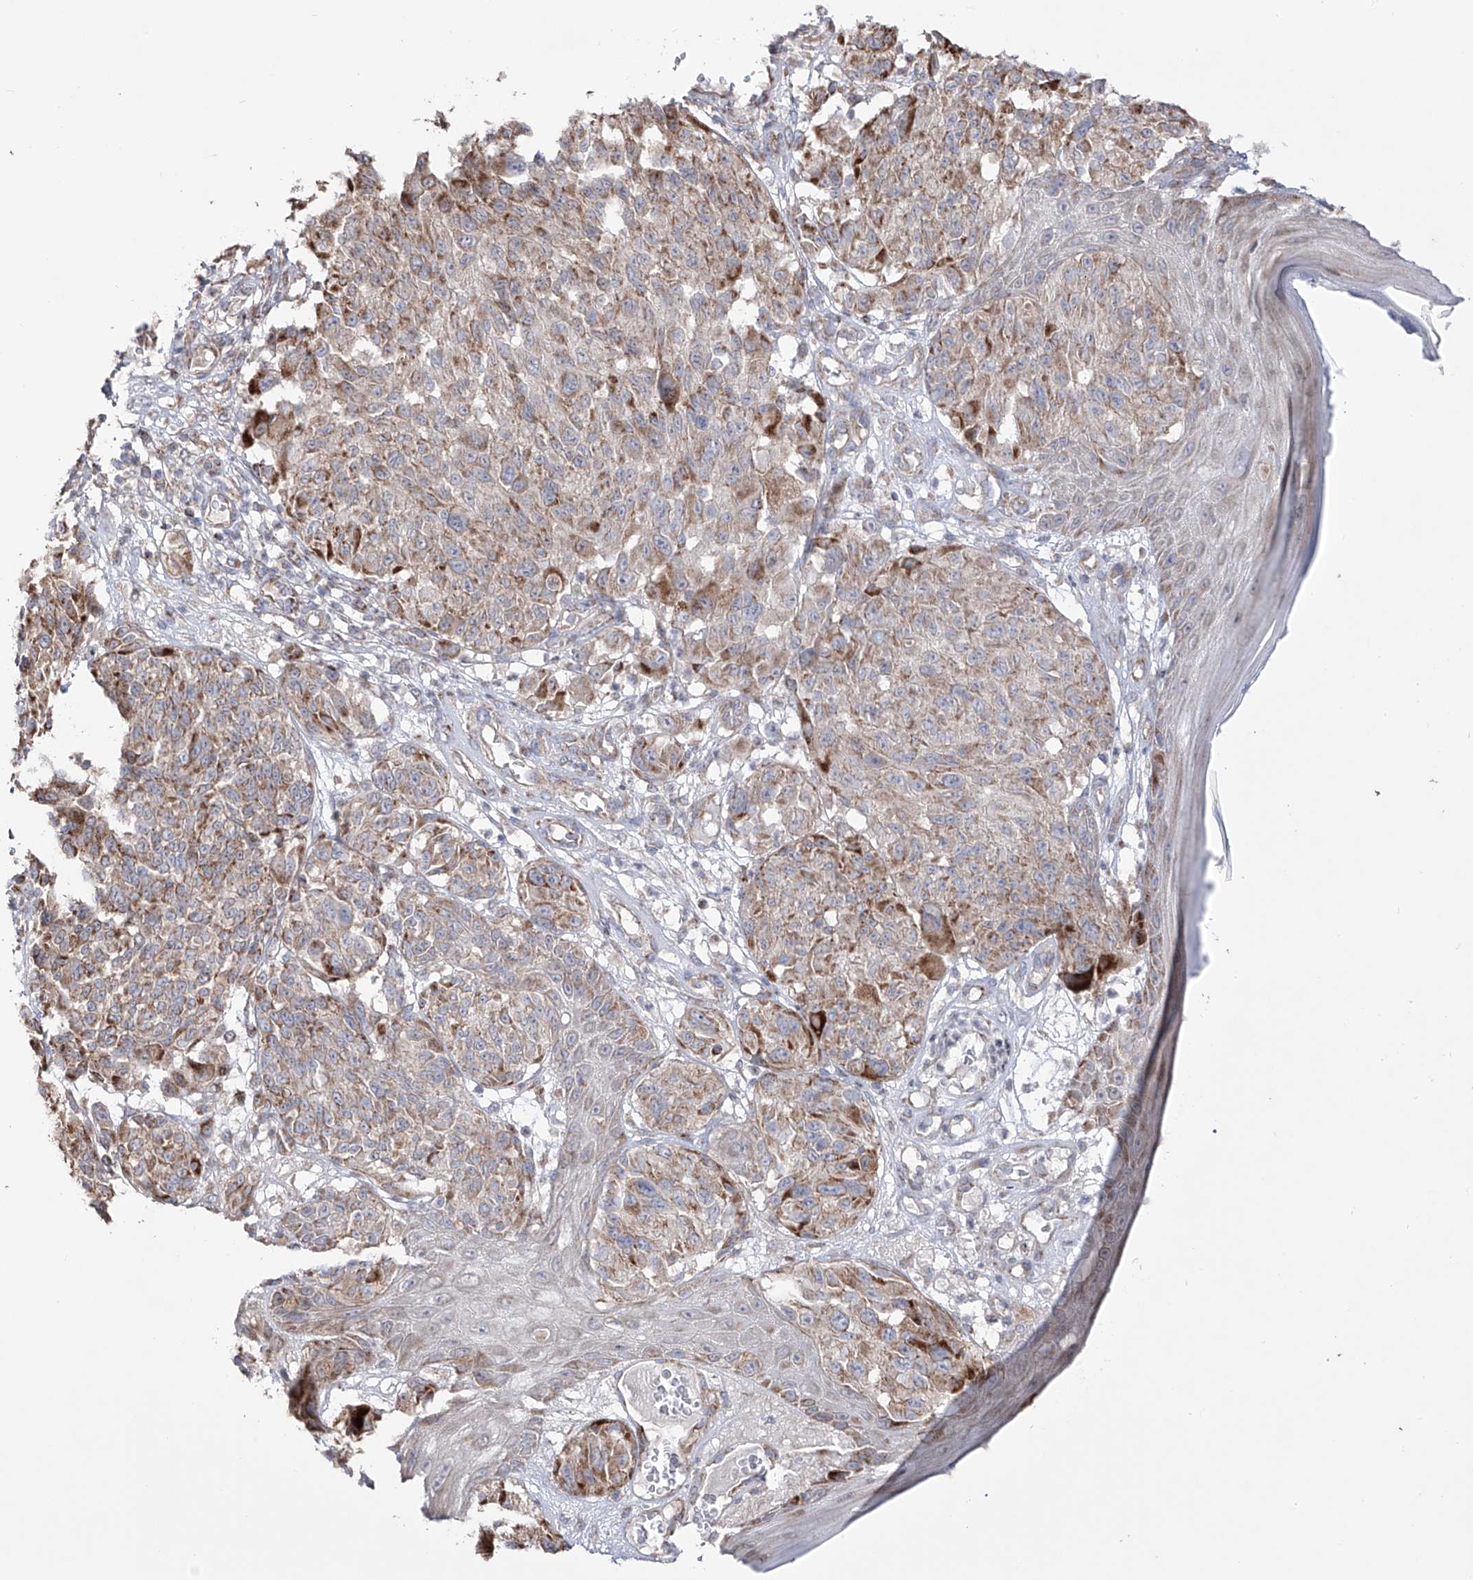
{"staining": {"intensity": "weak", "quantity": "25%-75%", "location": "cytoplasmic/membranous"}, "tissue": "melanoma", "cell_type": "Tumor cells", "image_type": "cancer", "snomed": [{"axis": "morphology", "description": "Malignant melanoma, NOS"}, {"axis": "topography", "description": "Skin"}], "caption": "Protein expression analysis of human malignant melanoma reveals weak cytoplasmic/membranous staining in about 25%-75% of tumor cells. (DAB (3,3'-diaminobenzidine) = brown stain, brightfield microscopy at high magnification).", "gene": "YKT6", "patient": {"sex": "male", "age": 83}}